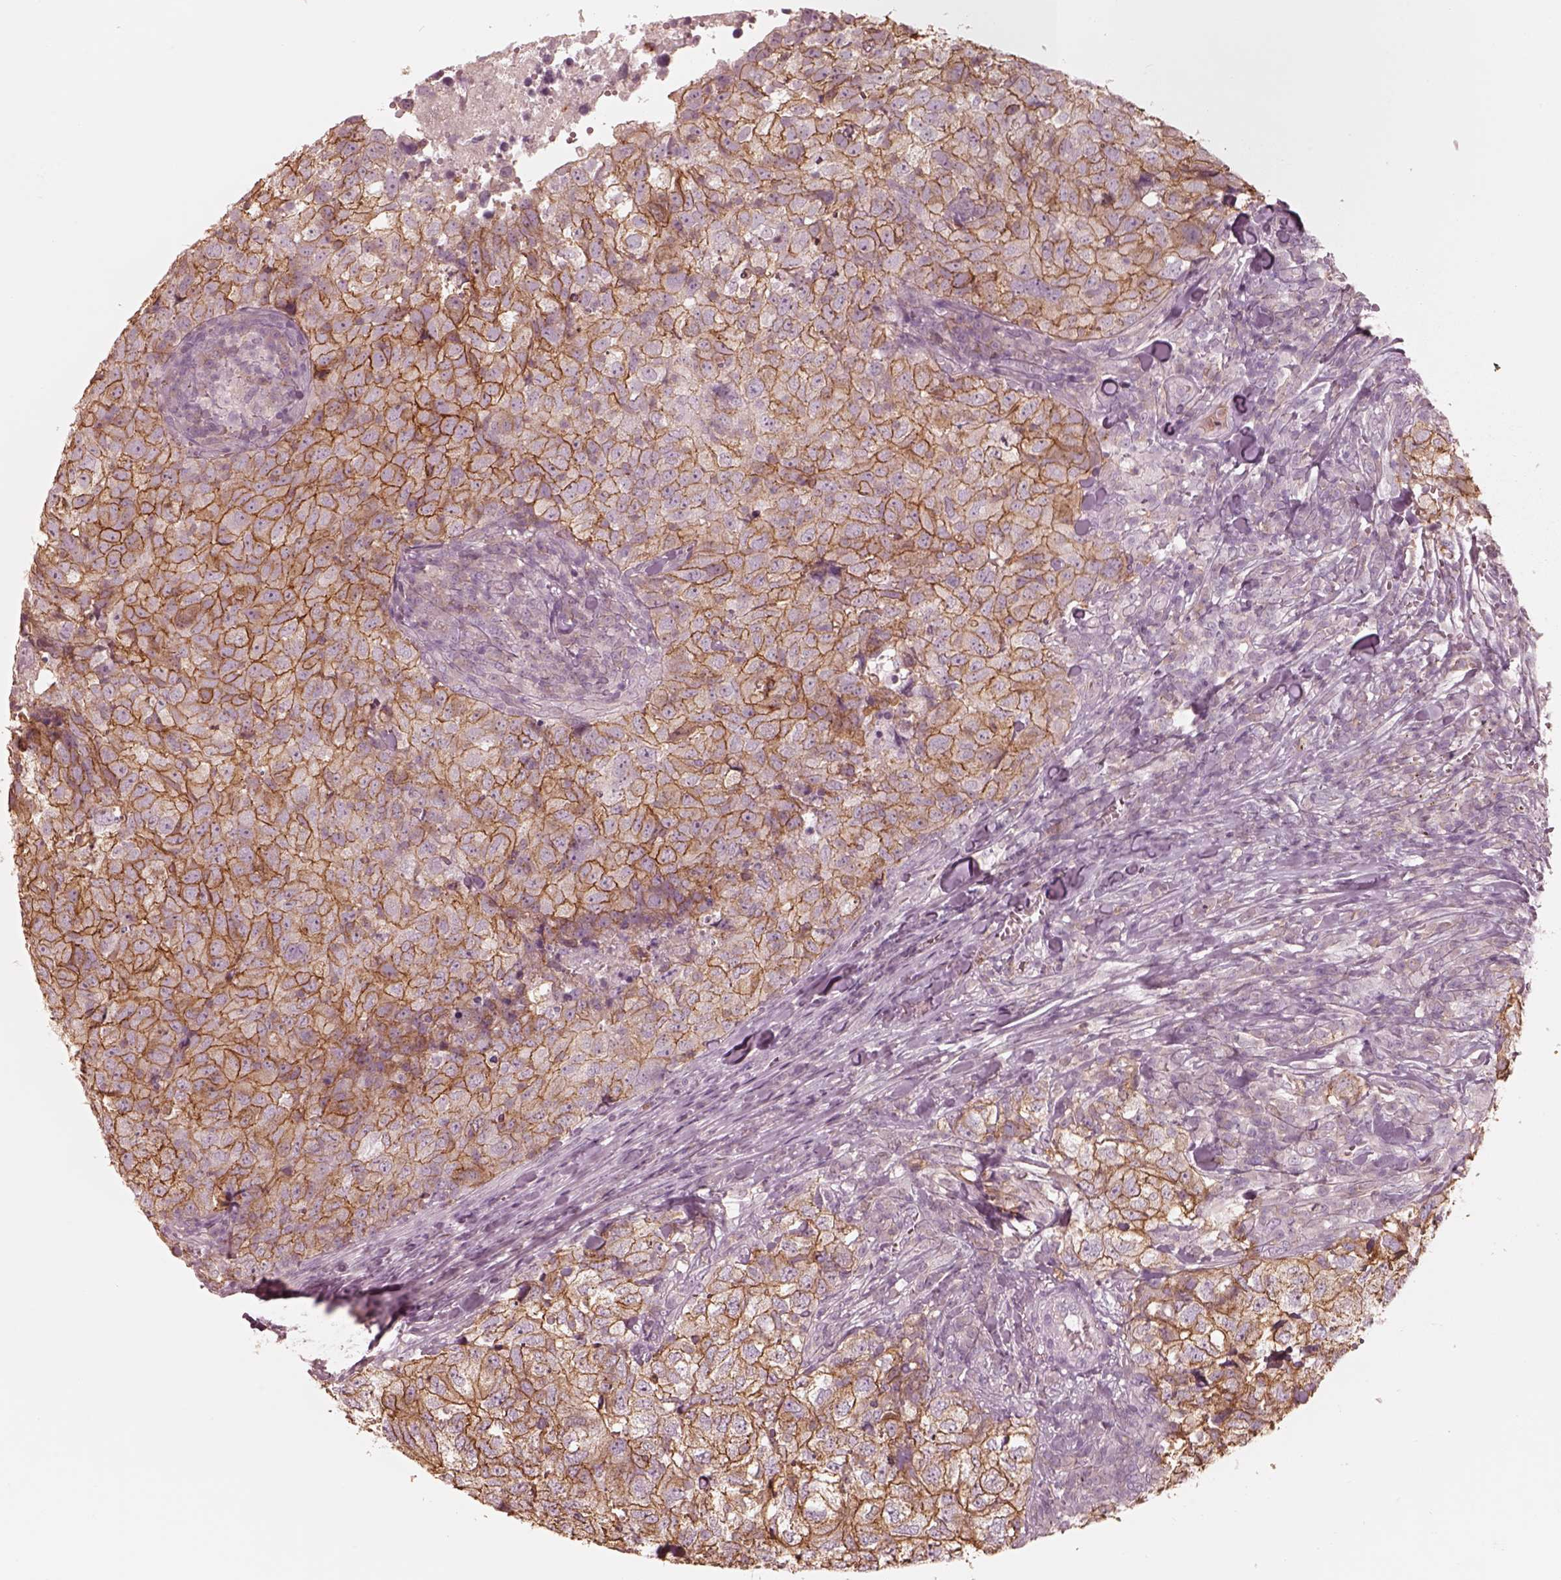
{"staining": {"intensity": "strong", "quantity": "25%-75%", "location": "cytoplasmic/membranous"}, "tissue": "breast cancer", "cell_type": "Tumor cells", "image_type": "cancer", "snomed": [{"axis": "morphology", "description": "Duct carcinoma"}, {"axis": "topography", "description": "Breast"}], "caption": "About 25%-75% of tumor cells in human breast cancer (infiltrating ductal carcinoma) demonstrate strong cytoplasmic/membranous protein staining as visualized by brown immunohistochemical staining.", "gene": "GPRIN1", "patient": {"sex": "female", "age": 30}}